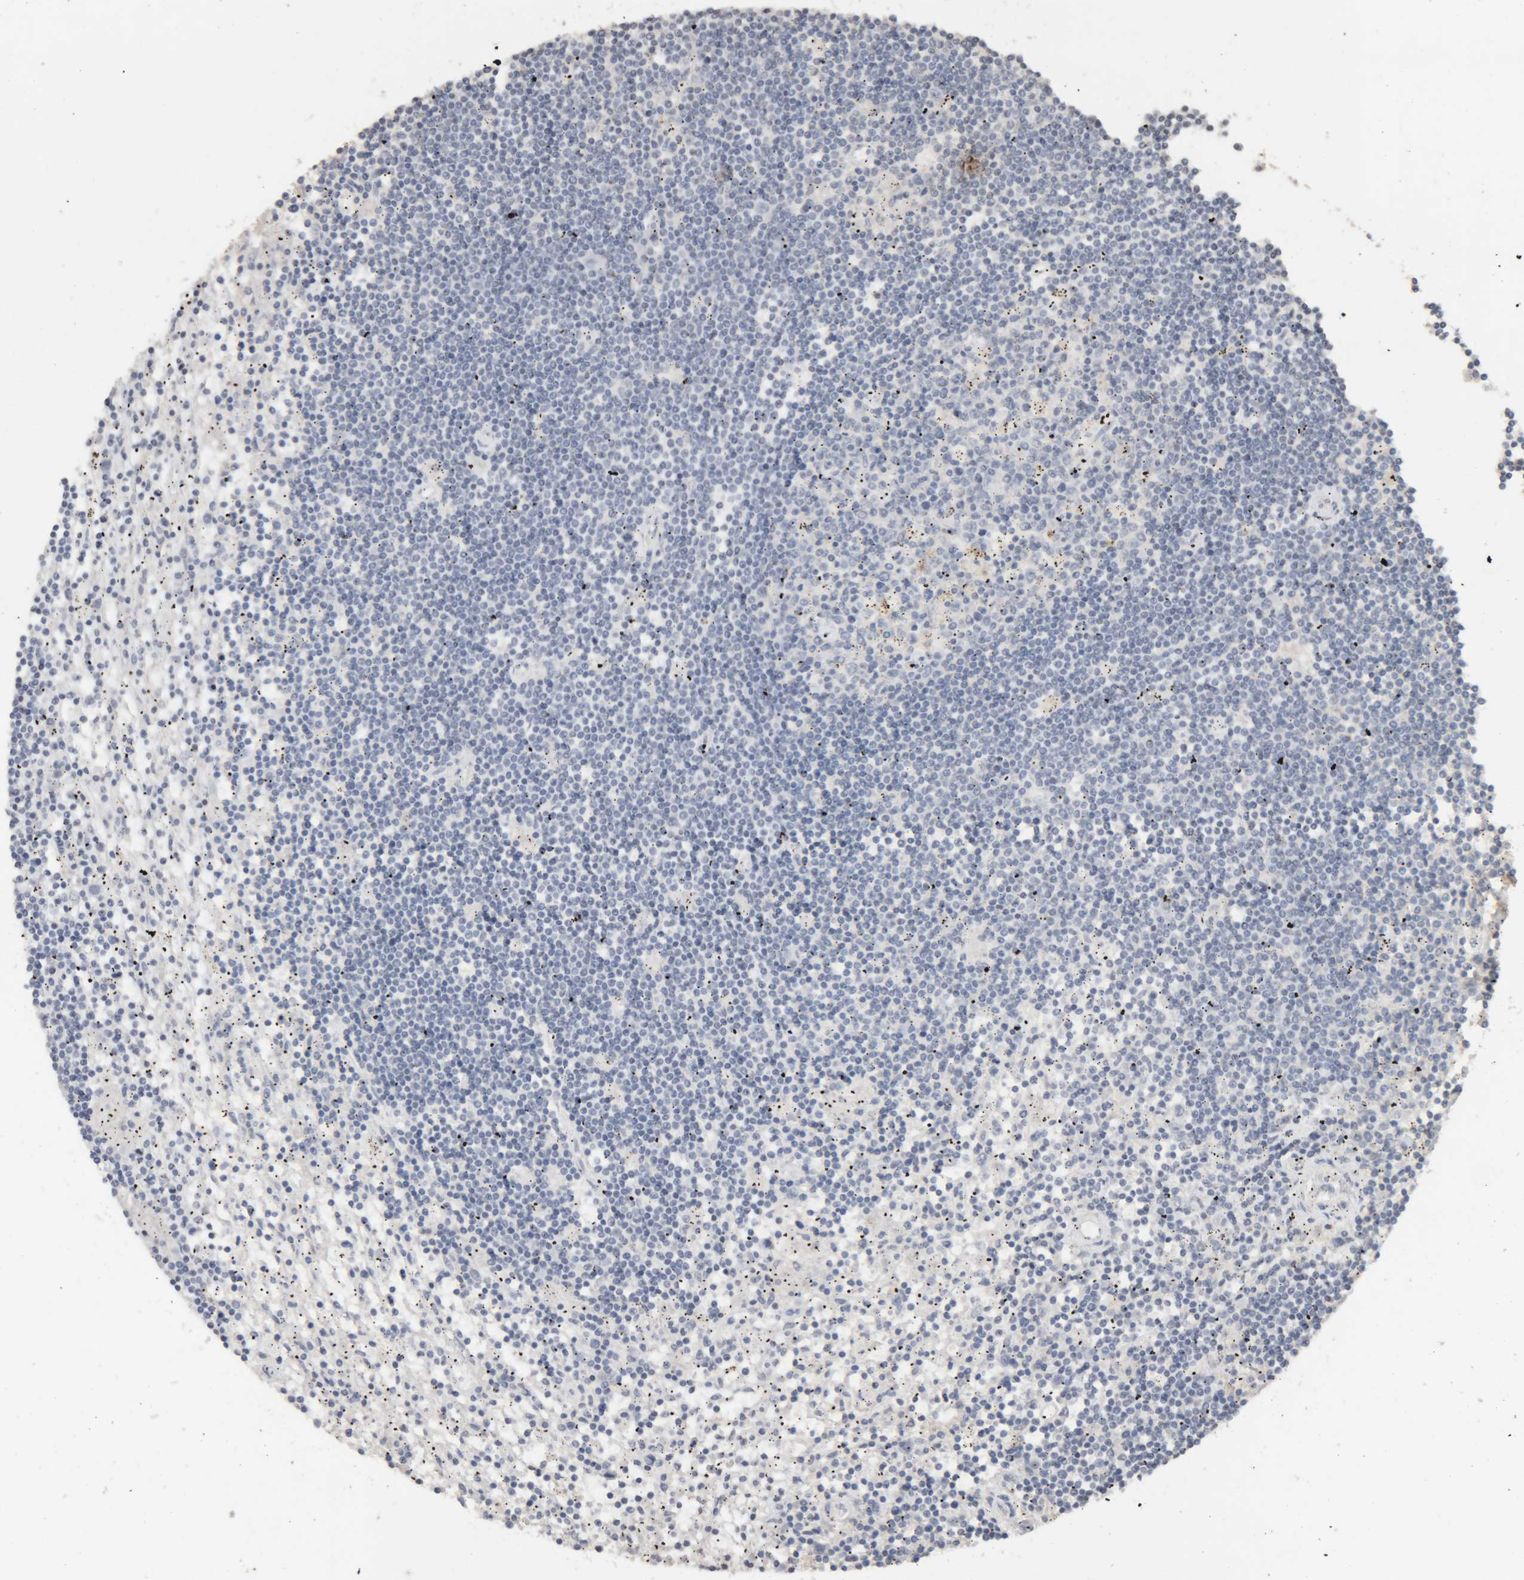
{"staining": {"intensity": "negative", "quantity": "none", "location": "none"}, "tissue": "lymphoma", "cell_type": "Tumor cells", "image_type": "cancer", "snomed": [{"axis": "morphology", "description": "Malignant lymphoma, non-Hodgkin's type, Low grade"}, {"axis": "topography", "description": "Spleen"}], "caption": "This is a image of immunohistochemistry staining of lymphoma, which shows no positivity in tumor cells. (DAB IHC with hematoxylin counter stain).", "gene": "ARSA", "patient": {"sex": "male", "age": 76}}